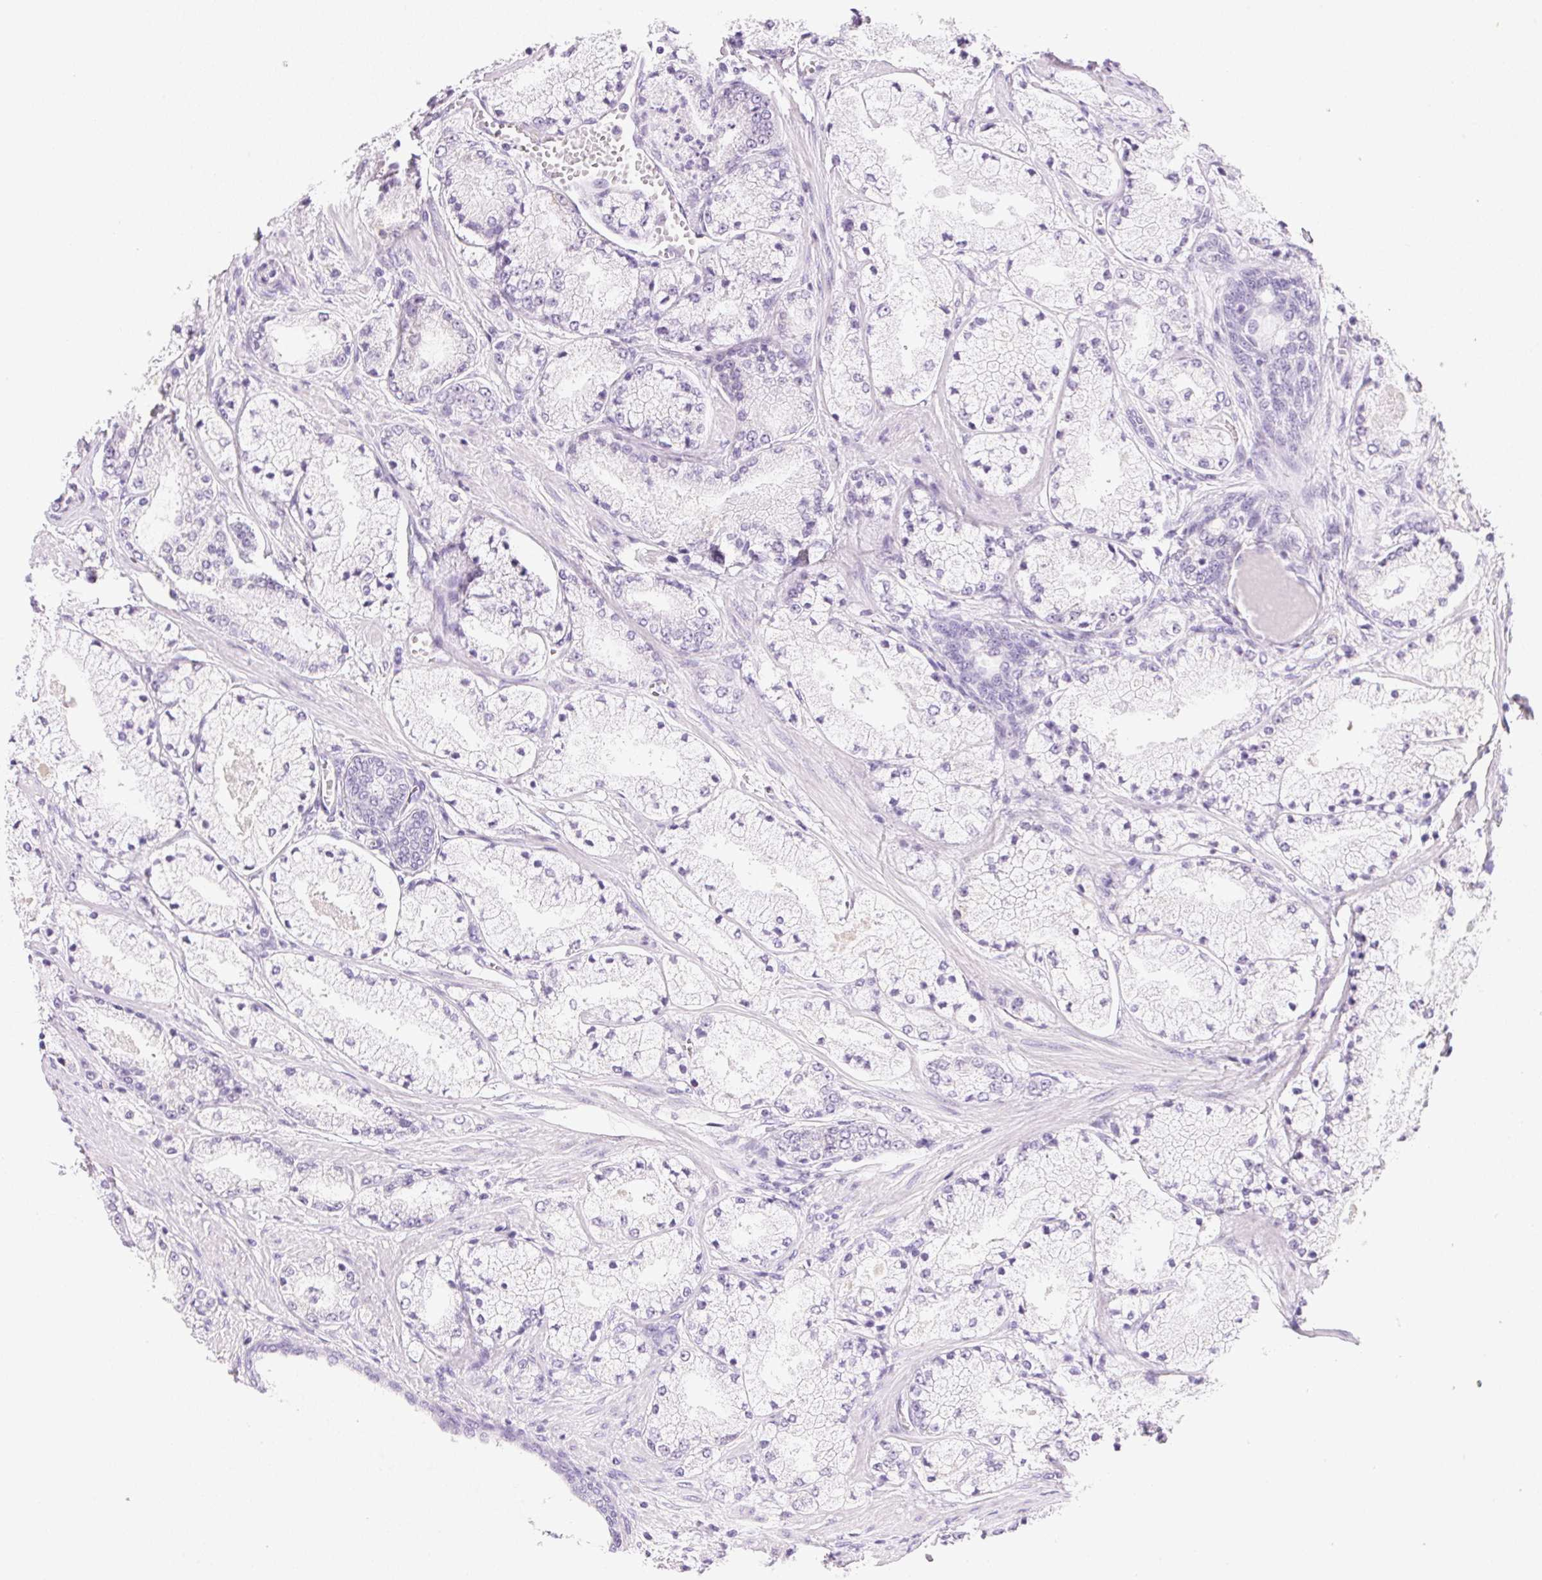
{"staining": {"intensity": "negative", "quantity": "none", "location": "none"}, "tissue": "prostate cancer", "cell_type": "Tumor cells", "image_type": "cancer", "snomed": [{"axis": "morphology", "description": "Adenocarcinoma, High grade"}, {"axis": "topography", "description": "Prostate"}], "caption": "Image shows no significant protein expression in tumor cells of high-grade adenocarcinoma (prostate). (Immunohistochemistry, brightfield microscopy, high magnification).", "gene": "DHCR24", "patient": {"sex": "male", "age": 63}}